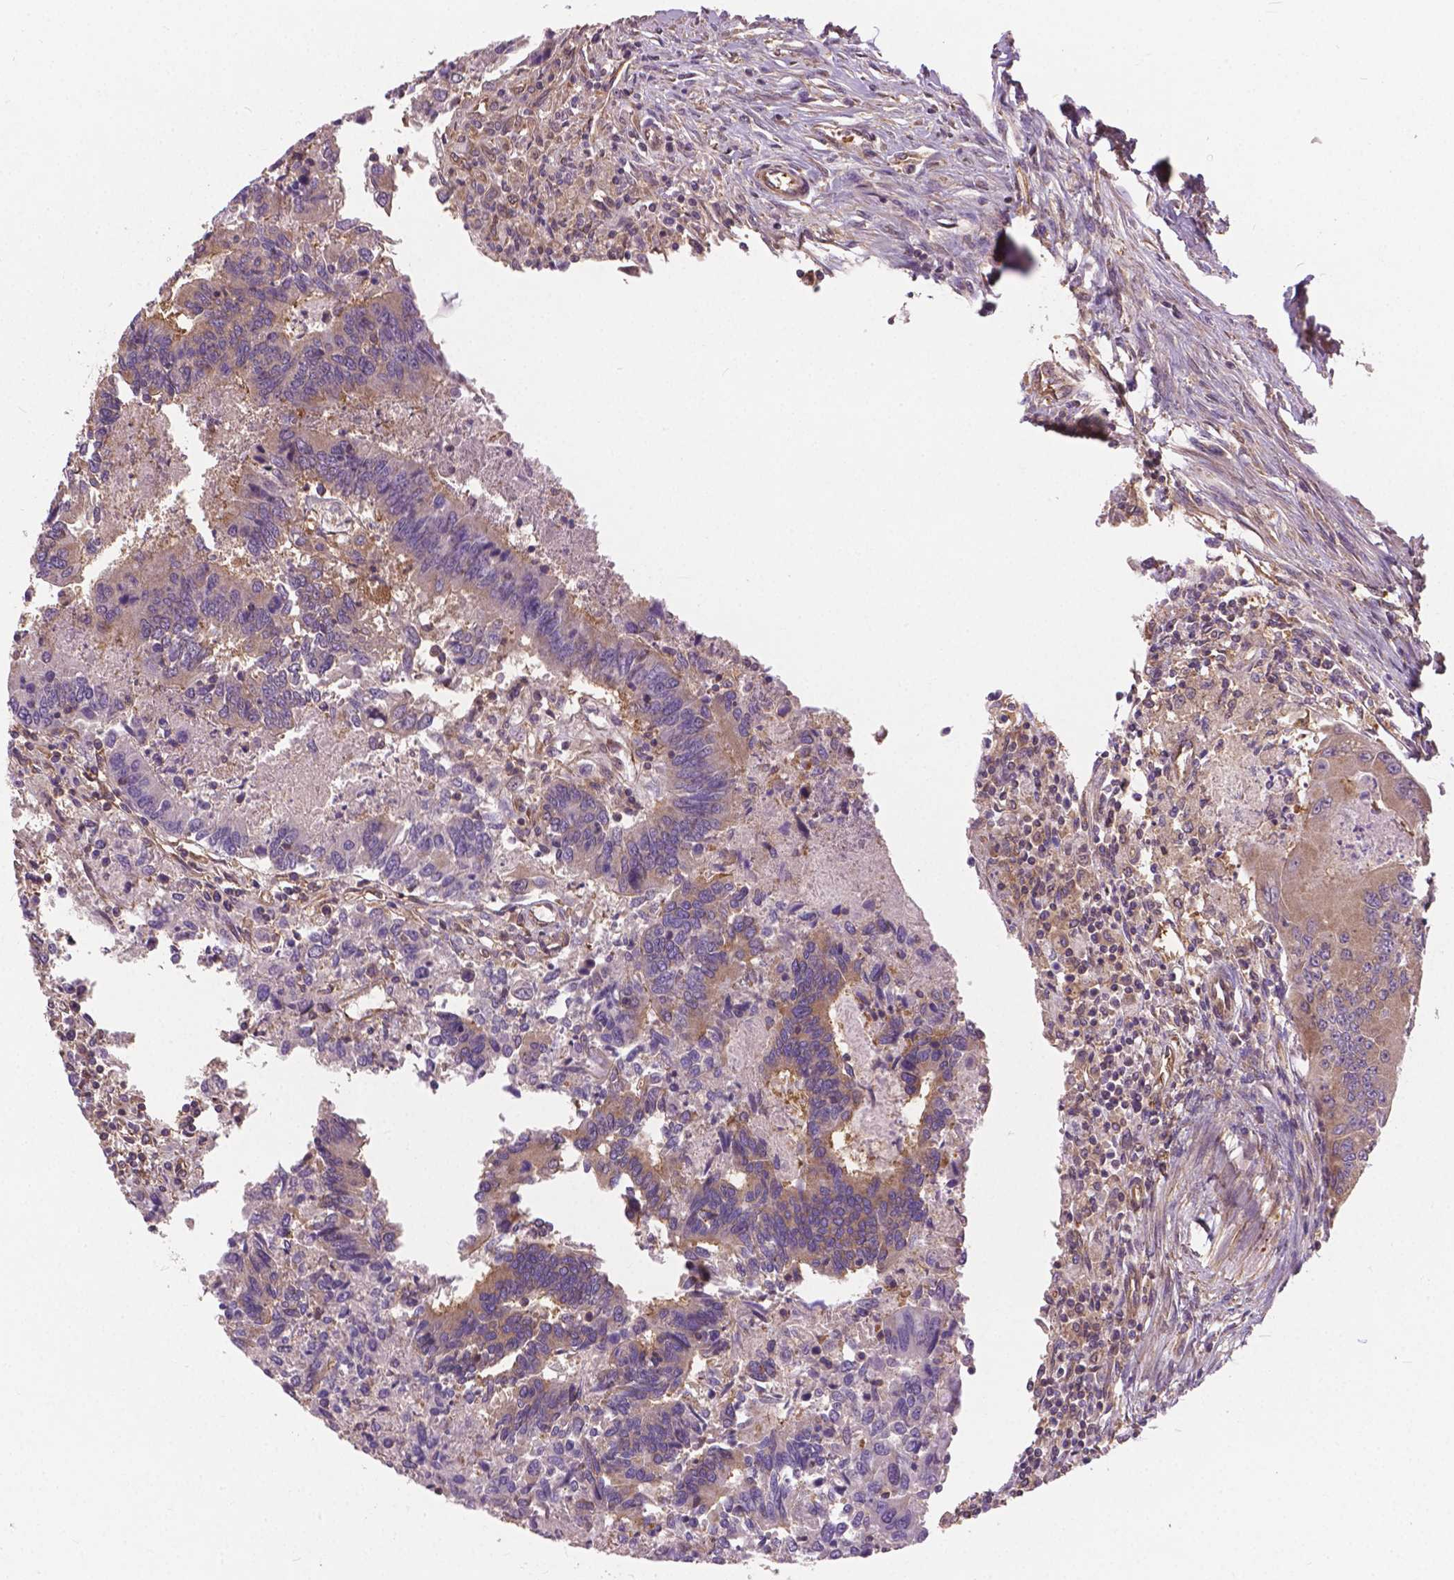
{"staining": {"intensity": "weak", "quantity": "25%-75%", "location": "cytoplasmic/membranous"}, "tissue": "colorectal cancer", "cell_type": "Tumor cells", "image_type": "cancer", "snomed": [{"axis": "morphology", "description": "Adenocarcinoma, NOS"}, {"axis": "topography", "description": "Colon"}], "caption": "This histopathology image exhibits adenocarcinoma (colorectal) stained with immunohistochemistry to label a protein in brown. The cytoplasmic/membranous of tumor cells show weak positivity for the protein. Nuclei are counter-stained blue.", "gene": "MZT1", "patient": {"sex": "female", "age": 67}}